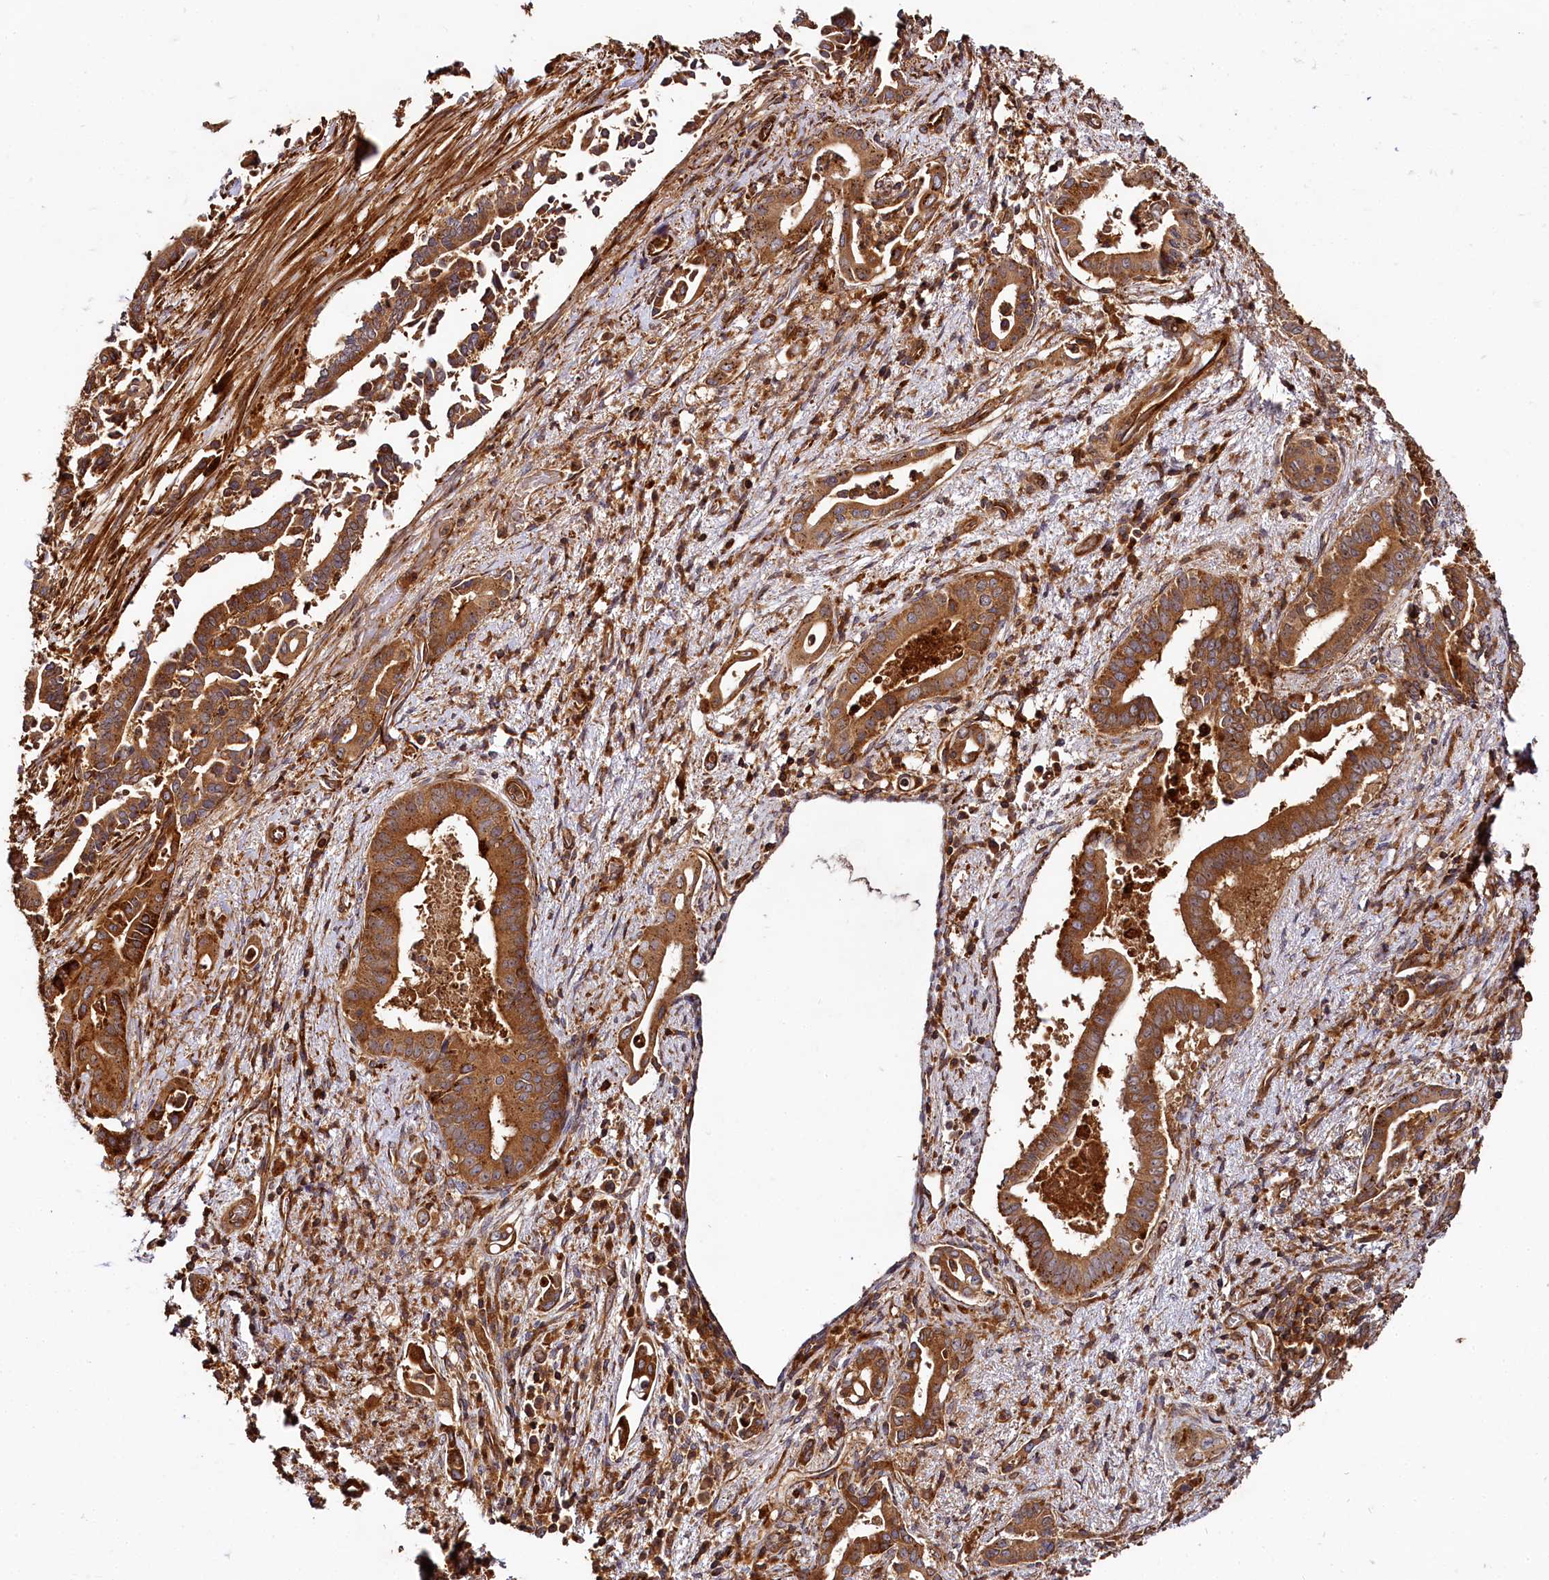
{"staining": {"intensity": "moderate", "quantity": ">75%", "location": "cytoplasmic/membranous"}, "tissue": "pancreatic cancer", "cell_type": "Tumor cells", "image_type": "cancer", "snomed": [{"axis": "morphology", "description": "Adenocarcinoma, NOS"}, {"axis": "topography", "description": "Pancreas"}], "caption": "Pancreatic cancer stained for a protein (brown) shows moderate cytoplasmic/membranous positive staining in about >75% of tumor cells.", "gene": "WDR73", "patient": {"sex": "female", "age": 77}}